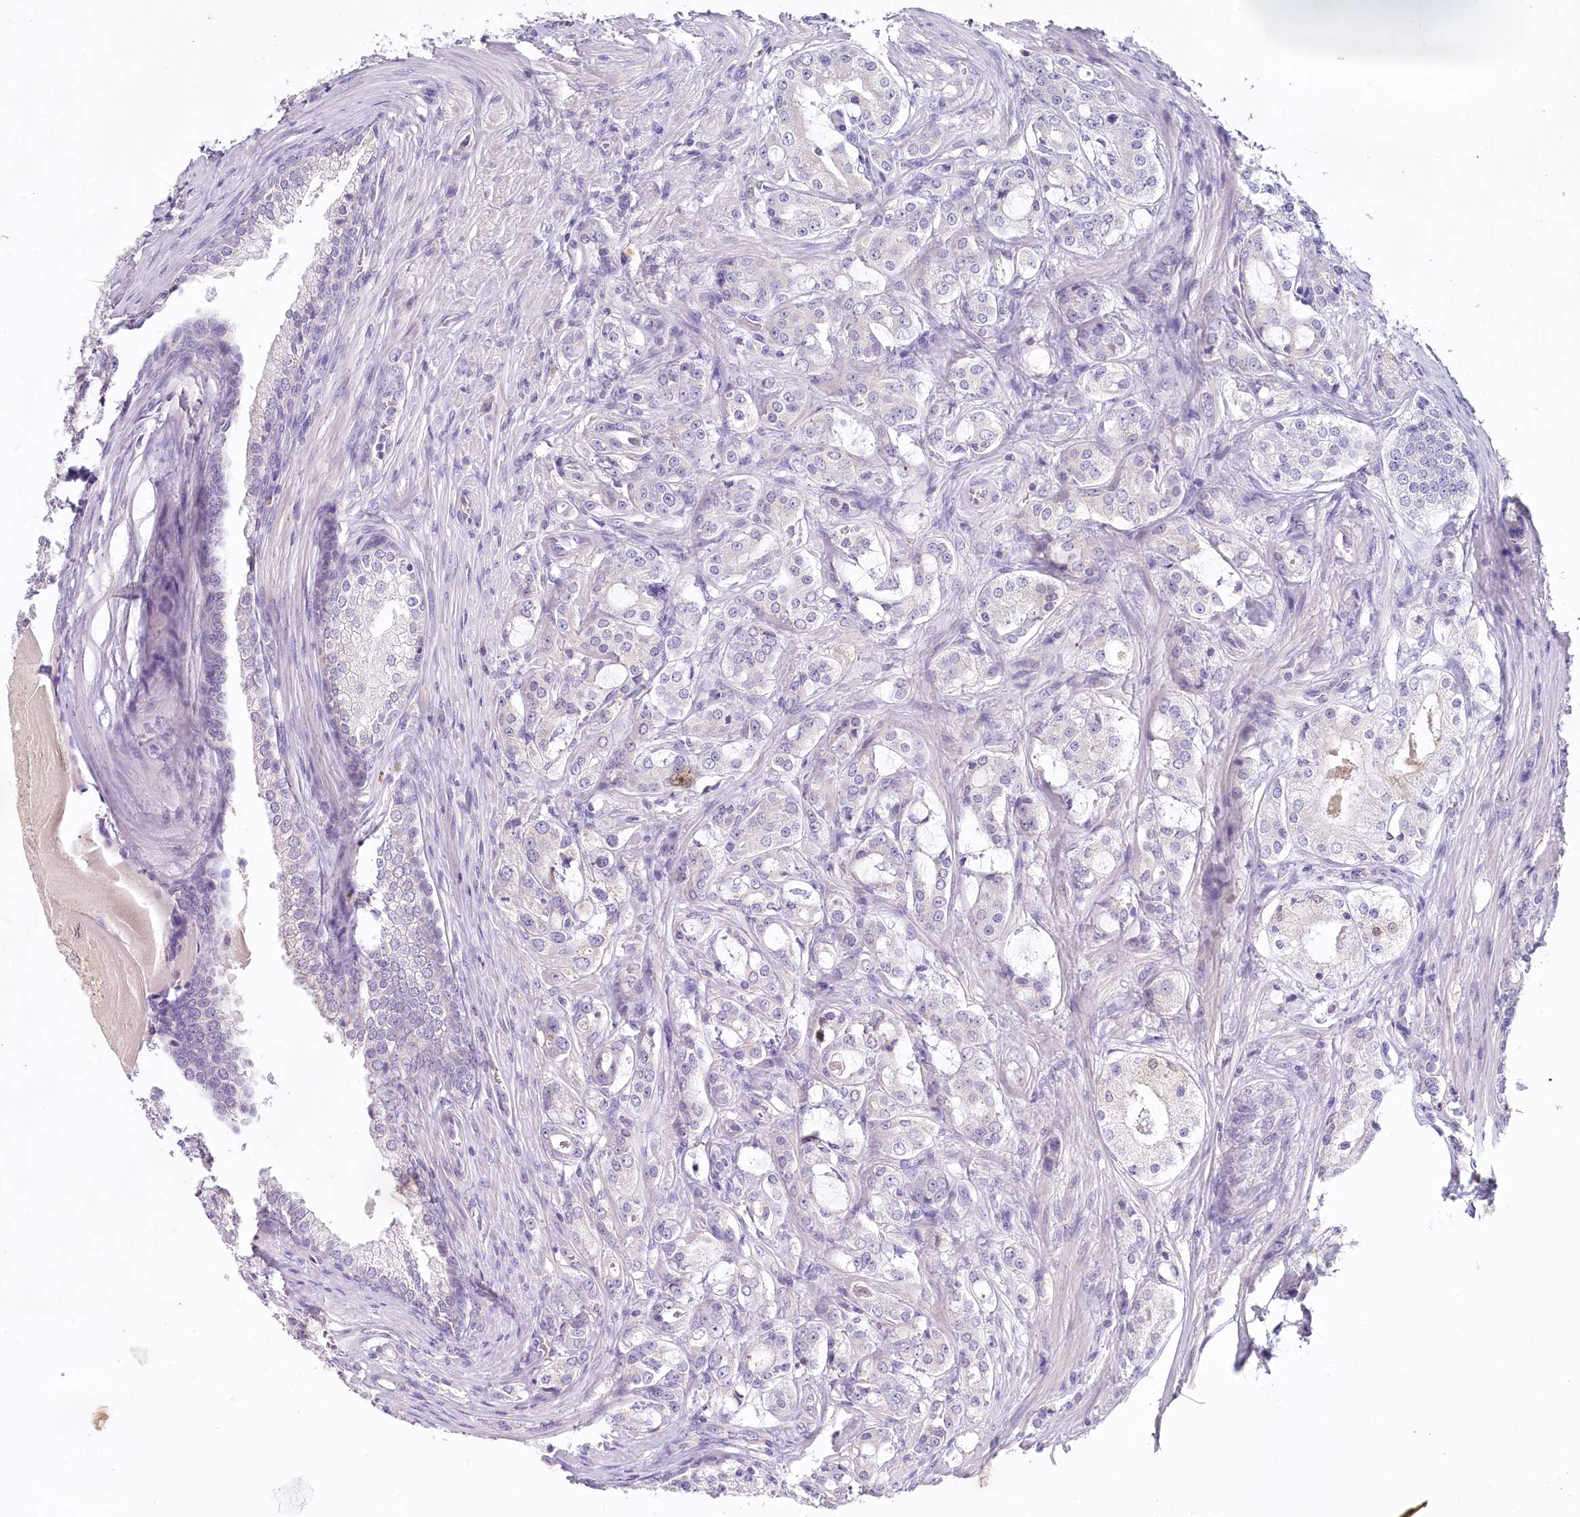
{"staining": {"intensity": "negative", "quantity": "none", "location": "none"}, "tissue": "prostate cancer", "cell_type": "Tumor cells", "image_type": "cancer", "snomed": [{"axis": "morphology", "description": "Adenocarcinoma, High grade"}, {"axis": "topography", "description": "Prostate"}], "caption": "The histopathology image demonstrates no staining of tumor cells in prostate cancer (adenocarcinoma (high-grade)).", "gene": "HPD", "patient": {"sex": "male", "age": 63}}